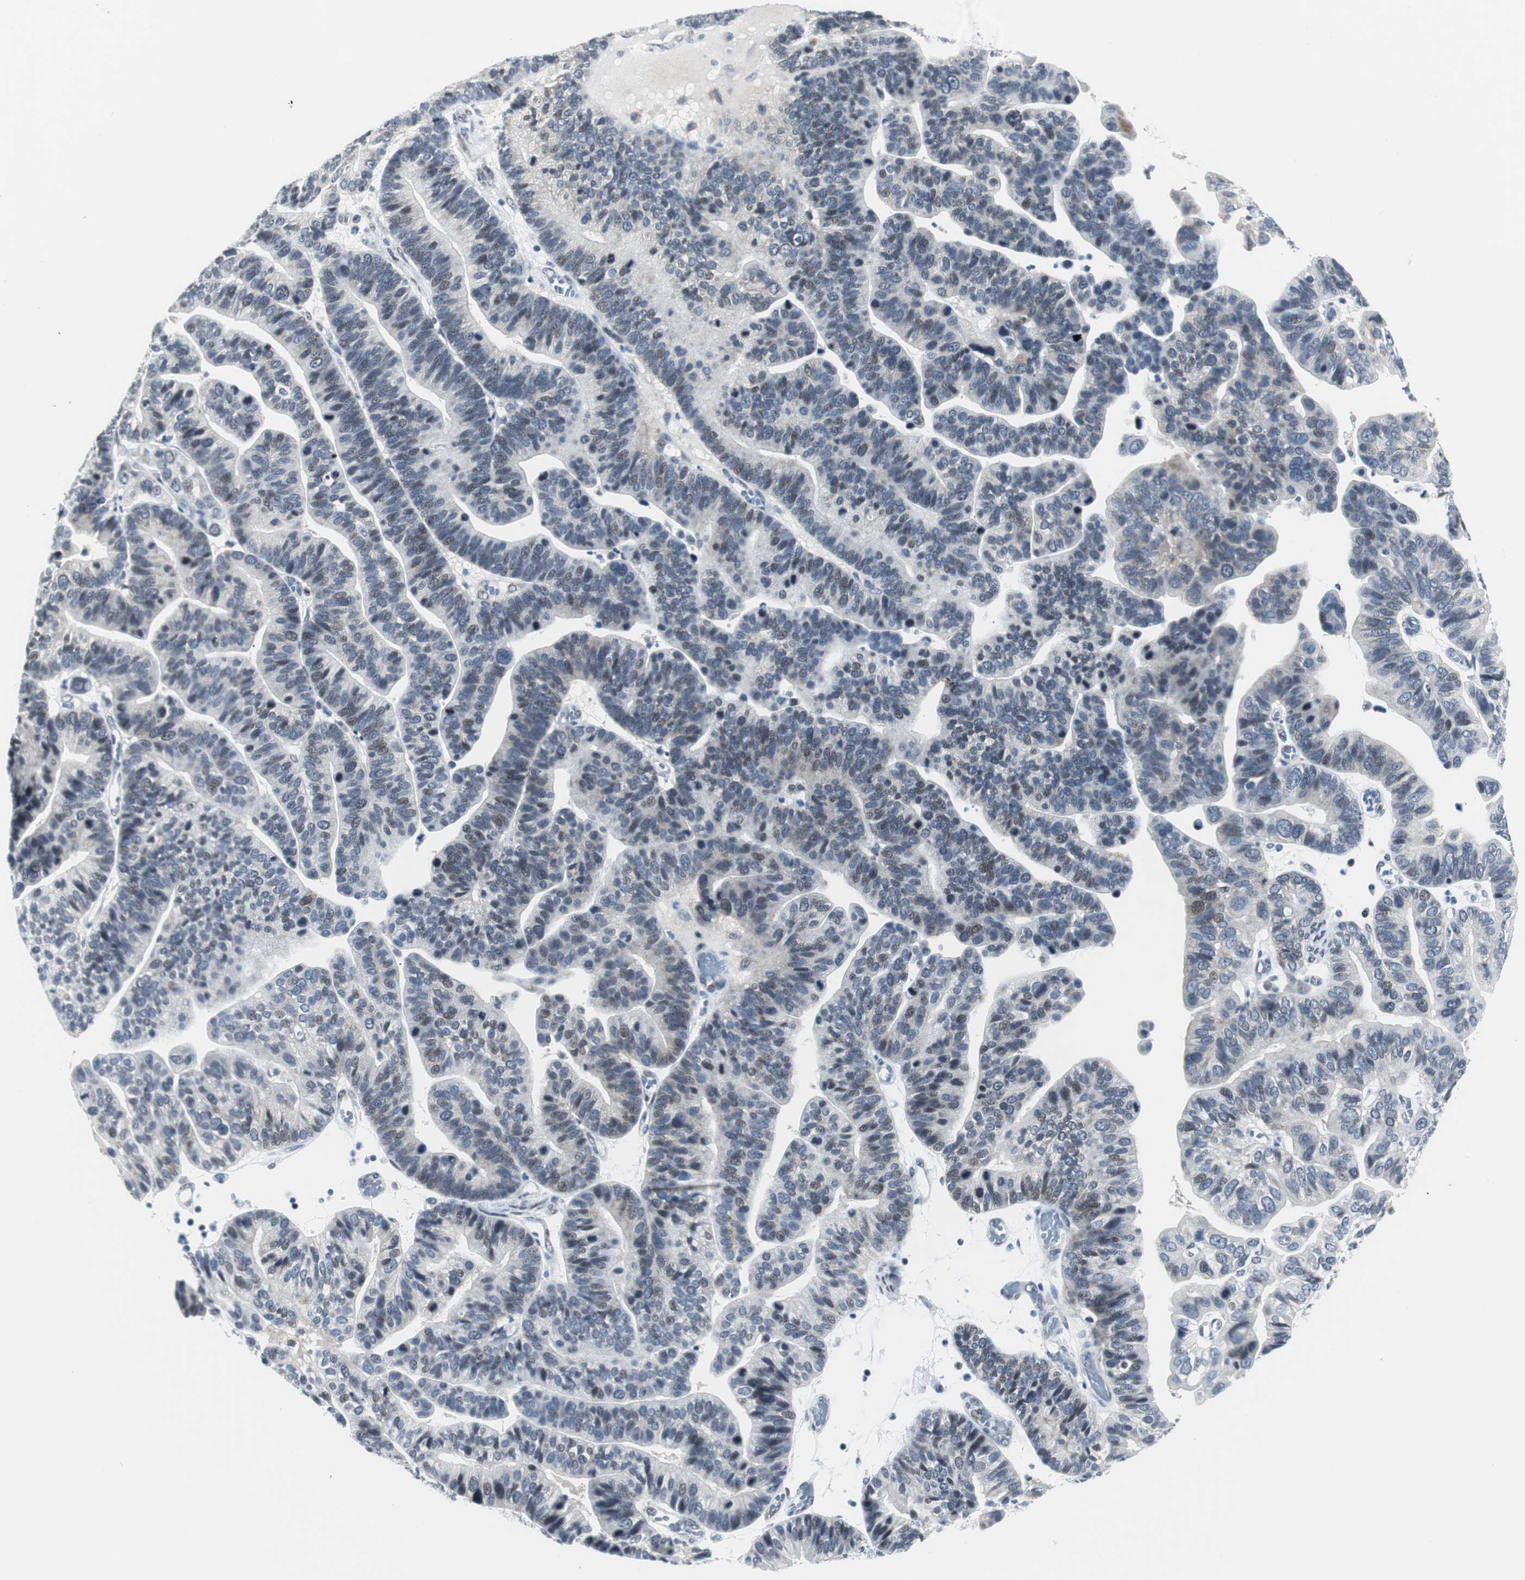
{"staining": {"intensity": "weak", "quantity": "25%-75%", "location": "nuclear"}, "tissue": "ovarian cancer", "cell_type": "Tumor cells", "image_type": "cancer", "snomed": [{"axis": "morphology", "description": "Cystadenocarcinoma, serous, NOS"}, {"axis": "topography", "description": "Ovary"}], "caption": "Immunohistochemistry (IHC) (DAB) staining of ovarian cancer (serous cystadenocarcinoma) shows weak nuclear protein expression in about 25%-75% of tumor cells.", "gene": "MTA1", "patient": {"sex": "female", "age": 56}}